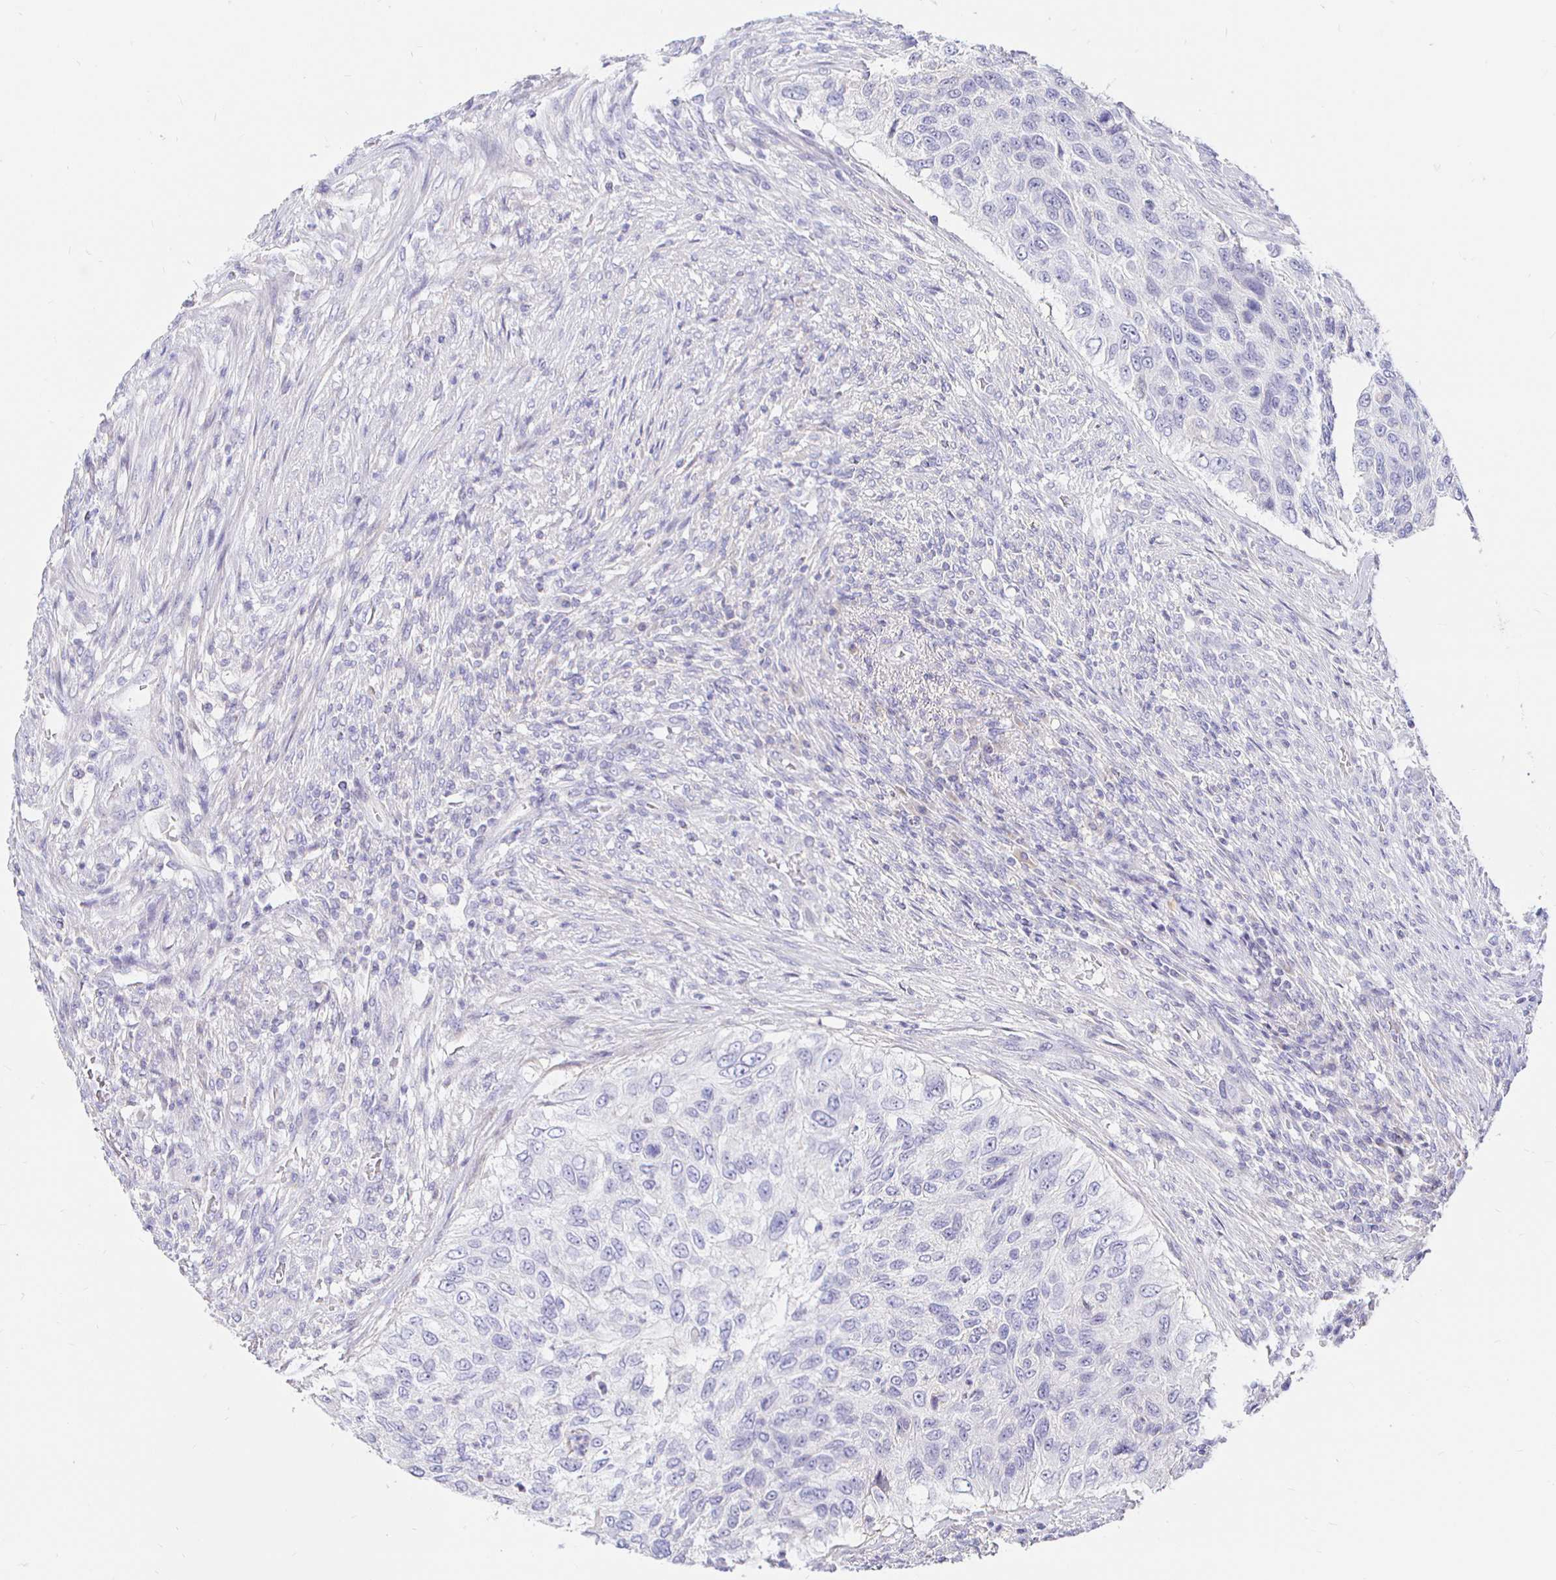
{"staining": {"intensity": "negative", "quantity": "none", "location": "none"}, "tissue": "urothelial cancer", "cell_type": "Tumor cells", "image_type": "cancer", "snomed": [{"axis": "morphology", "description": "Urothelial carcinoma, High grade"}, {"axis": "topography", "description": "Urinary bladder"}], "caption": "Image shows no protein staining in tumor cells of urothelial cancer tissue. The staining is performed using DAB brown chromogen with nuclei counter-stained in using hematoxylin.", "gene": "NECAB1", "patient": {"sex": "female", "age": 60}}